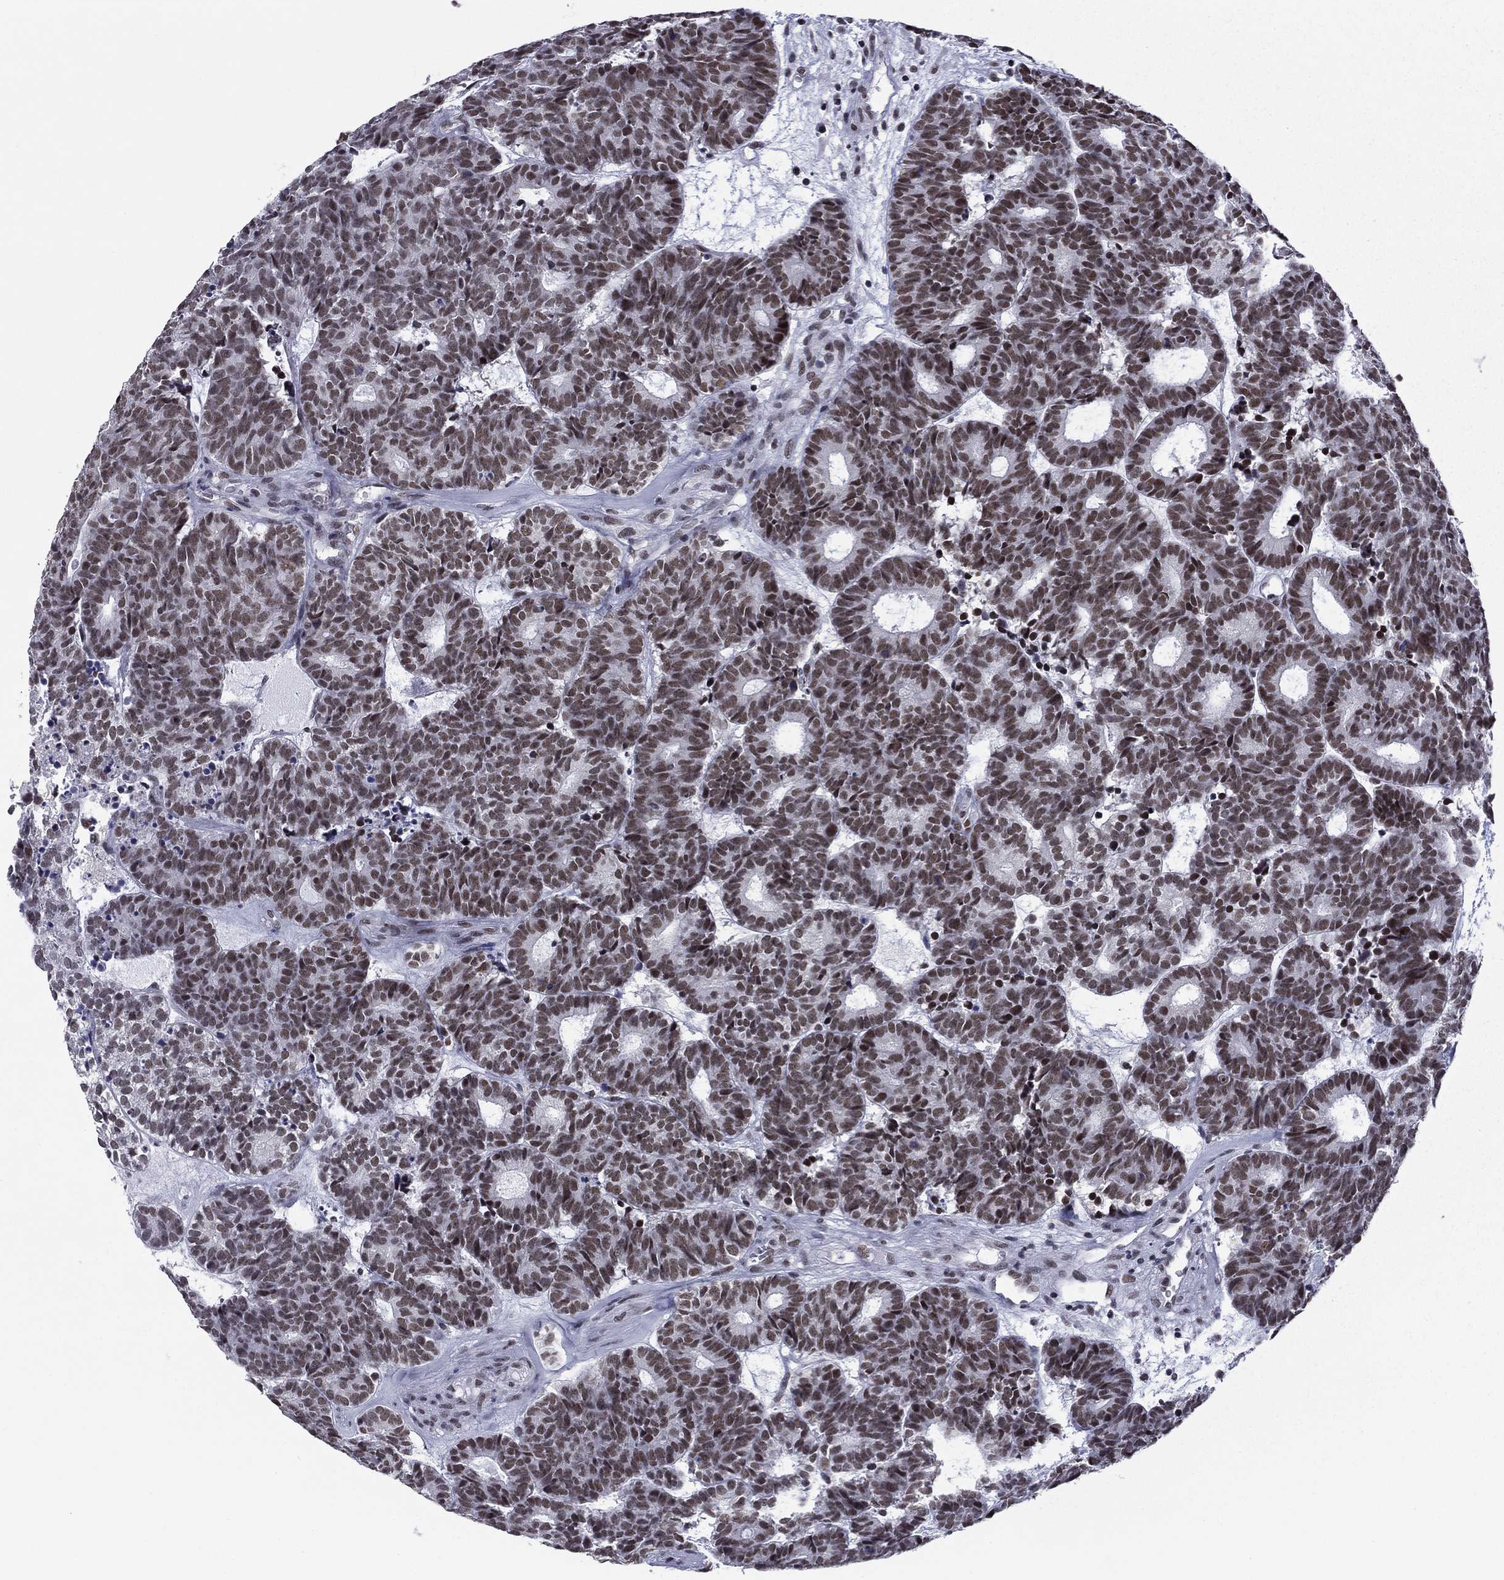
{"staining": {"intensity": "strong", "quantity": ">75%", "location": "nuclear"}, "tissue": "head and neck cancer", "cell_type": "Tumor cells", "image_type": "cancer", "snomed": [{"axis": "morphology", "description": "Adenocarcinoma, NOS"}, {"axis": "topography", "description": "Head-Neck"}], "caption": "Protein staining displays strong nuclear positivity in about >75% of tumor cells in head and neck cancer. Ihc stains the protein of interest in brown and the nuclei are stained blue.", "gene": "ETV5", "patient": {"sex": "female", "age": 81}}